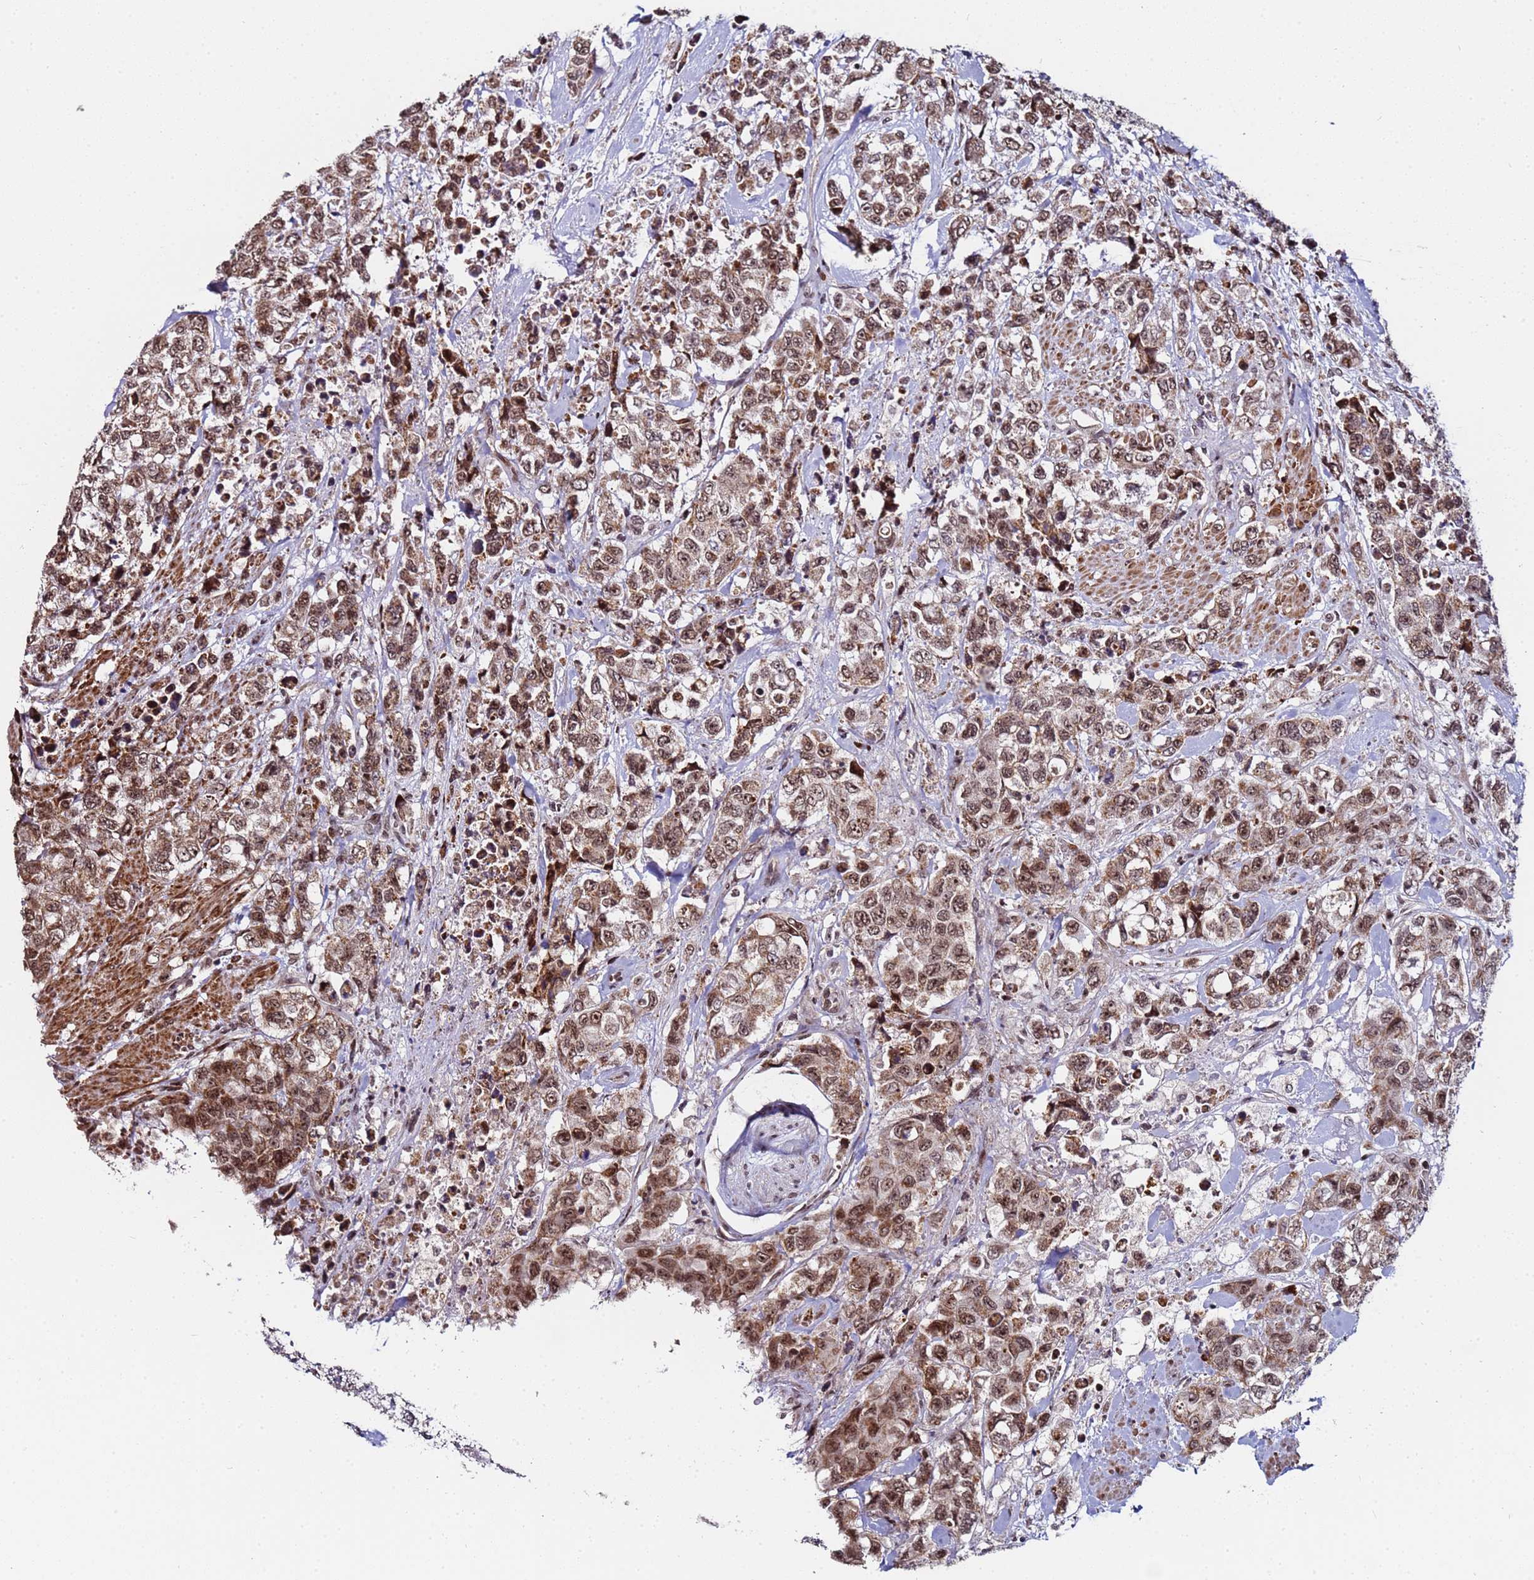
{"staining": {"intensity": "moderate", "quantity": ">75%", "location": "cytoplasmic/membranous,nuclear"}, "tissue": "urothelial cancer", "cell_type": "Tumor cells", "image_type": "cancer", "snomed": [{"axis": "morphology", "description": "Urothelial carcinoma, High grade"}, {"axis": "topography", "description": "Urinary bladder"}], "caption": "High-grade urothelial carcinoma tissue shows moderate cytoplasmic/membranous and nuclear positivity in about >75% of tumor cells, visualized by immunohistochemistry.", "gene": "PPM1H", "patient": {"sex": "female", "age": 78}}